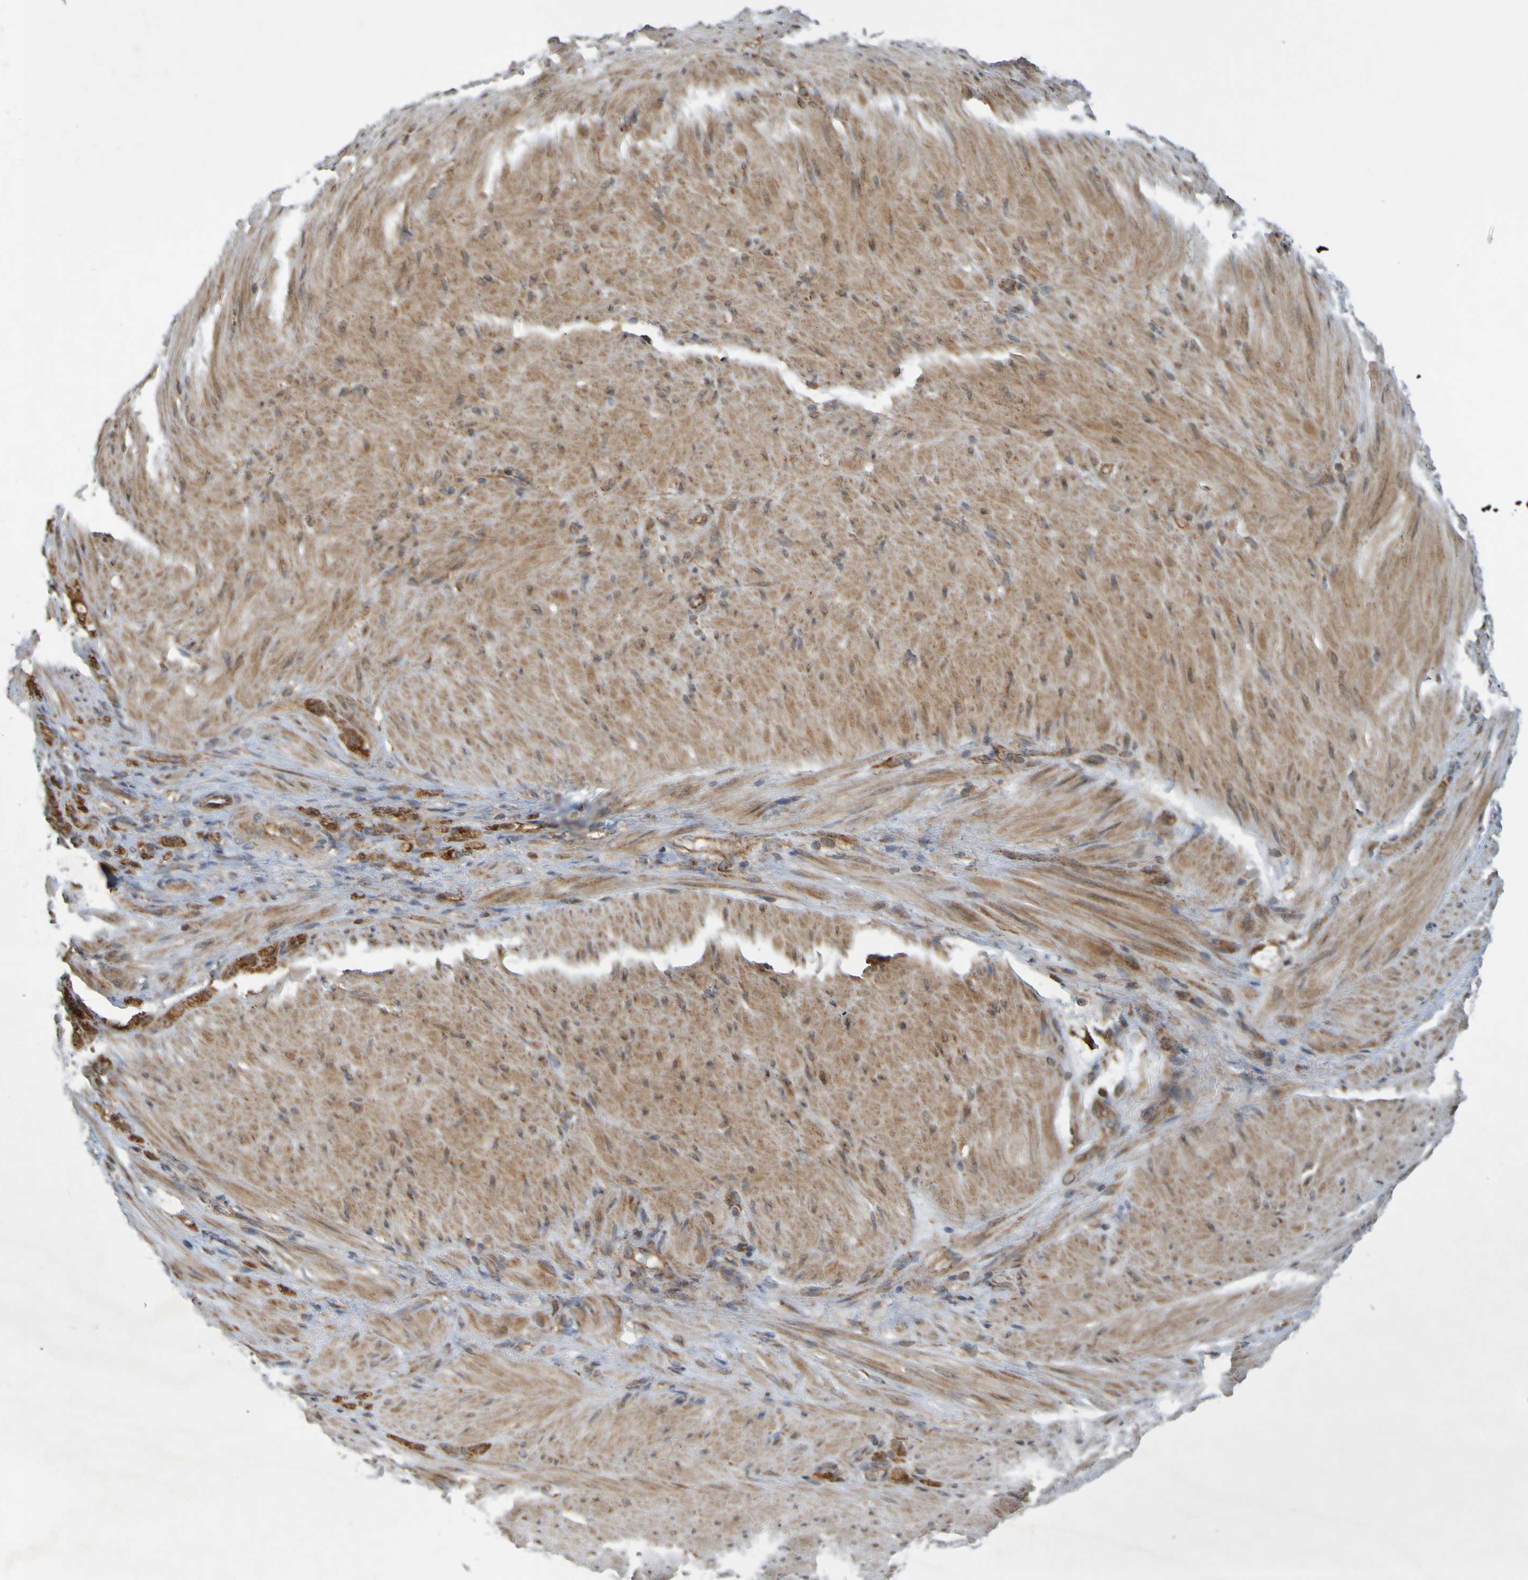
{"staining": {"intensity": "strong", "quantity": ">75%", "location": "cytoplasmic/membranous"}, "tissue": "stomach cancer", "cell_type": "Tumor cells", "image_type": "cancer", "snomed": [{"axis": "morphology", "description": "Adenocarcinoma, NOS"}, {"axis": "topography", "description": "Stomach"}], "caption": "Immunohistochemical staining of human adenocarcinoma (stomach) reveals high levels of strong cytoplasmic/membranous expression in approximately >75% of tumor cells.", "gene": "TMBIM1", "patient": {"sex": "male", "age": 82}}